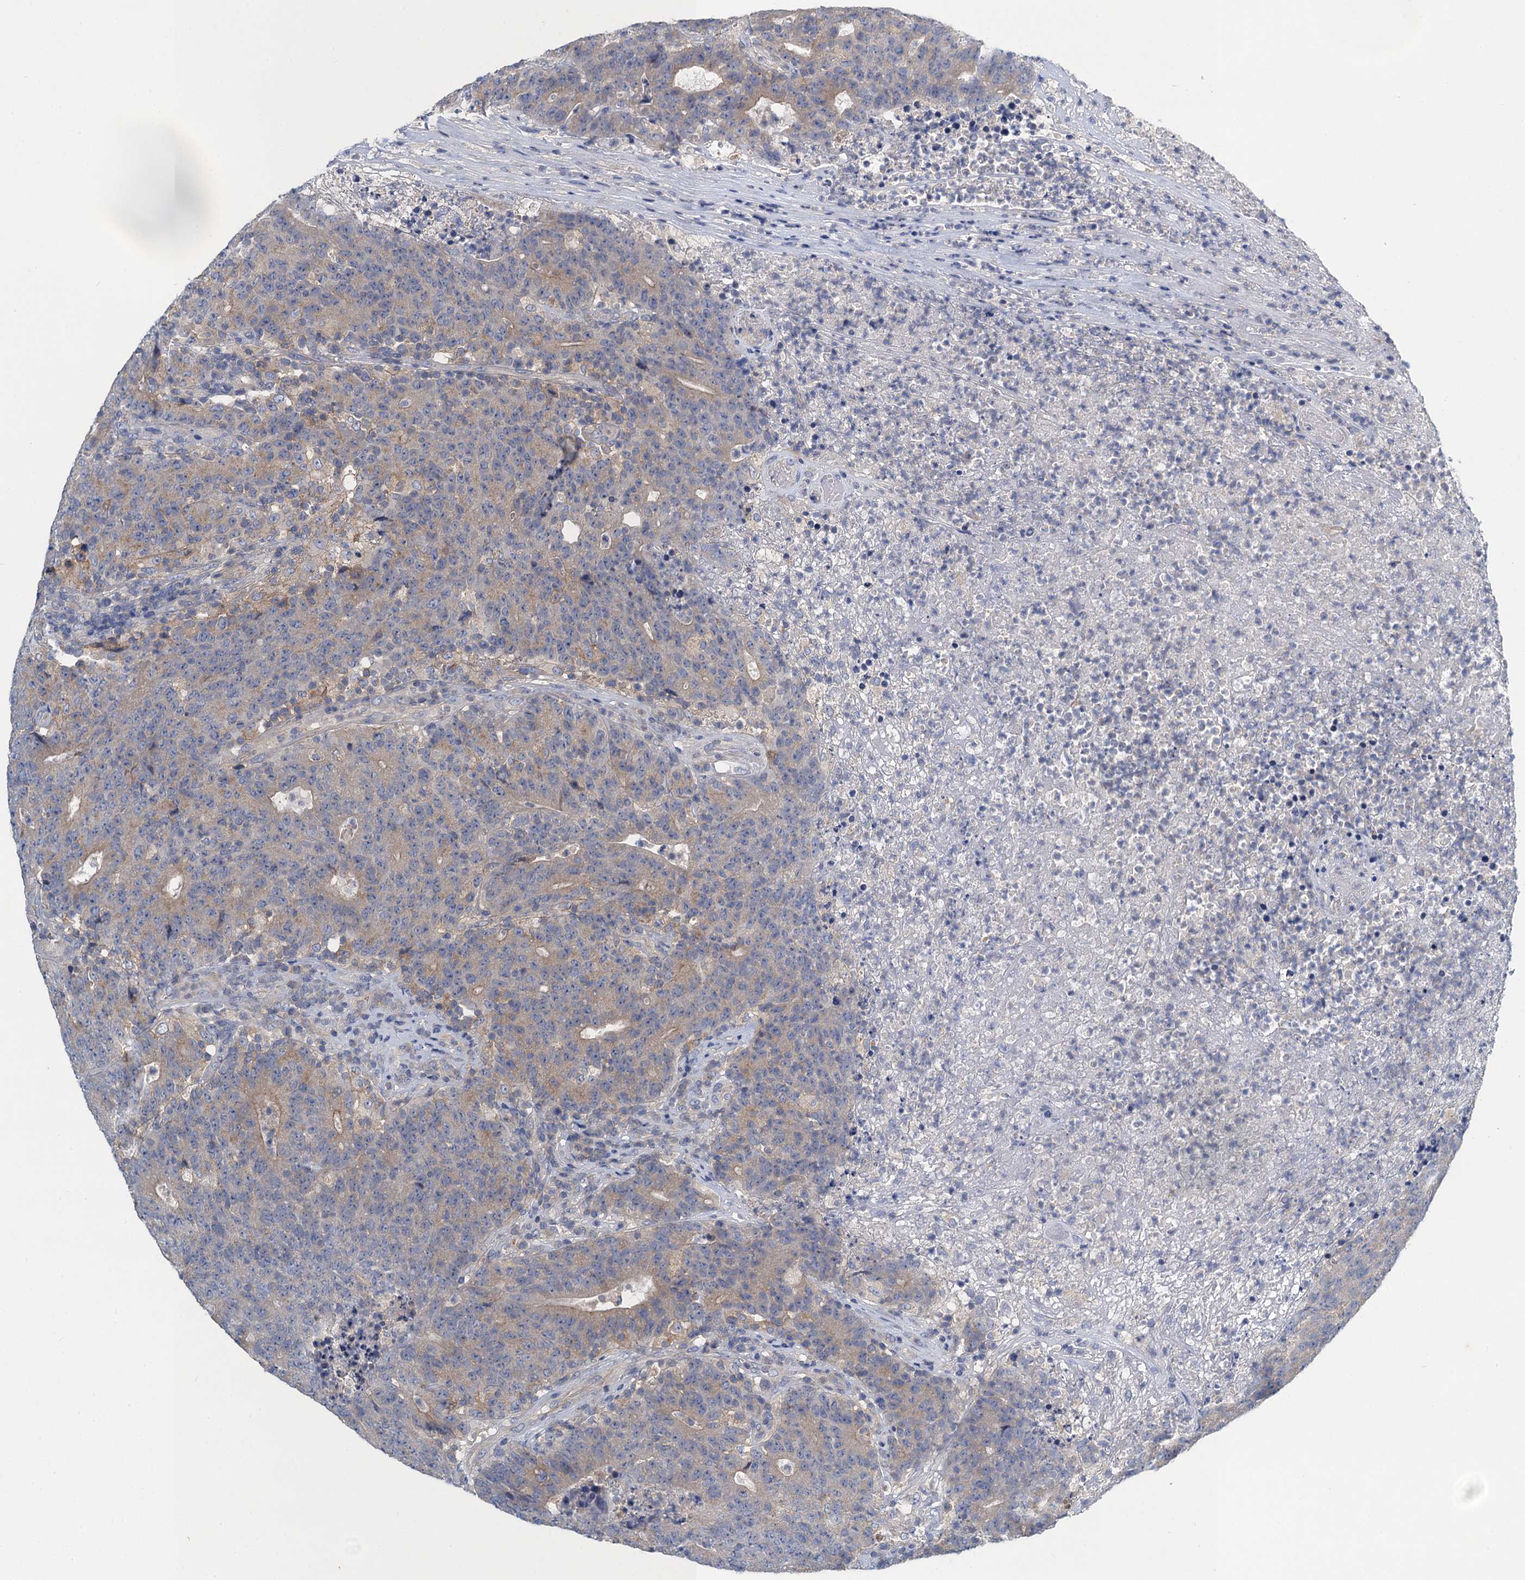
{"staining": {"intensity": "weak", "quantity": "25%-75%", "location": "cytoplasmic/membranous"}, "tissue": "colorectal cancer", "cell_type": "Tumor cells", "image_type": "cancer", "snomed": [{"axis": "morphology", "description": "Adenocarcinoma, NOS"}, {"axis": "topography", "description": "Colon"}], "caption": "This is a micrograph of IHC staining of colorectal cancer, which shows weak expression in the cytoplasmic/membranous of tumor cells.", "gene": "SNAP29", "patient": {"sex": "female", "age": 75}}